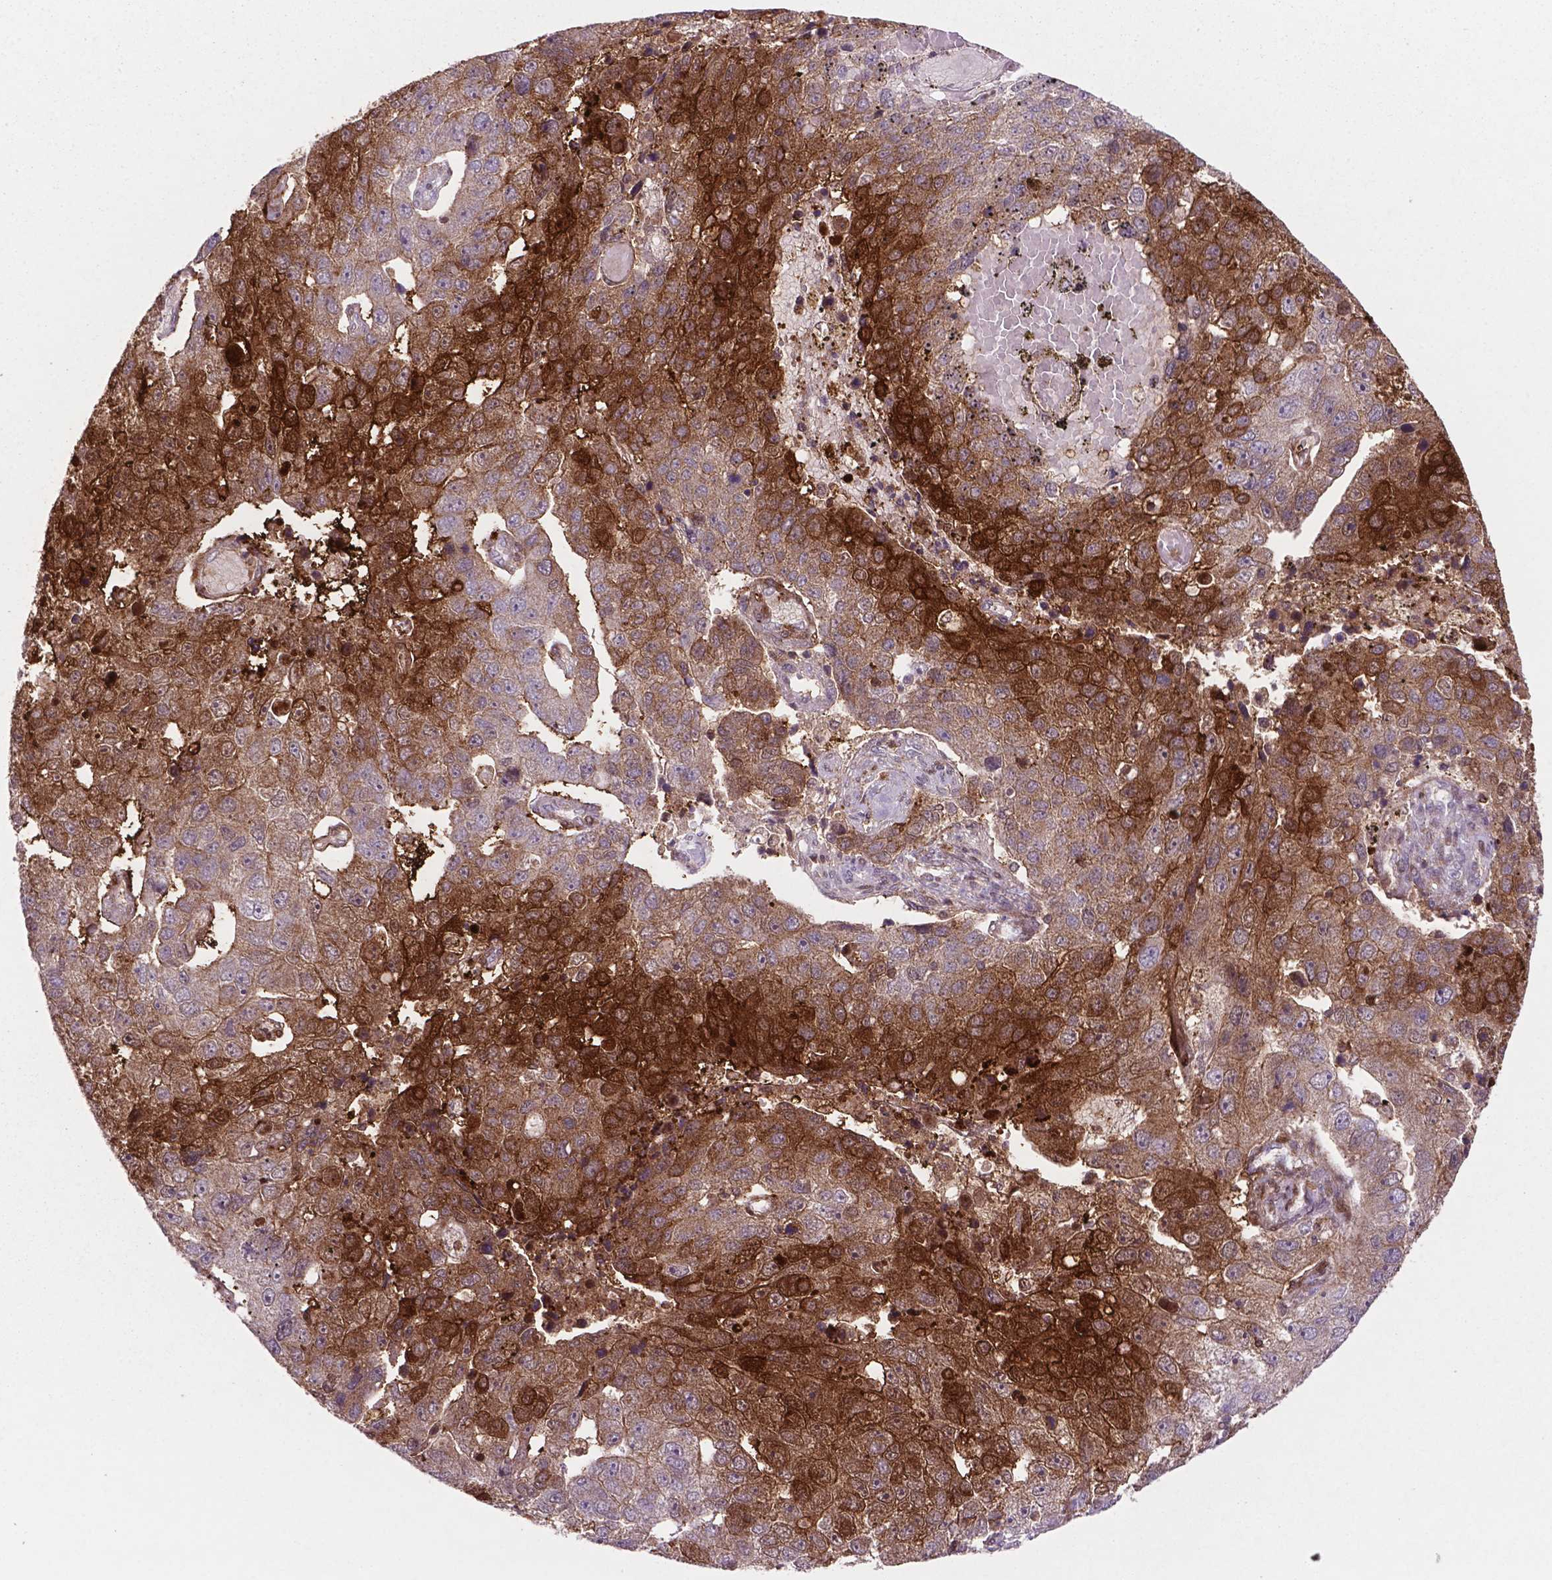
{"staining": {"intensity": "strong", "quantity": ">75%", "location": "cytoplasmic/membranous"}, "tissue": "pancreatic cancer", "cell_type": "Tumor cells", "image_type": "cancer", "snomed": [{"axis": "morphology", "description": "Adenocarcinoma, NOS"}, {"axis": "topography", "description": "Pancreas"}], "caption": "Tumor cells reveal strong cytoplasmic/membranous positivity in about >75% of cells in pancreatic cancer (adenocarcinoma). (Brightfield microscopy of DAB IHC at high magnification).", "gene": "LDHA", "patient": {"sex": "female", "age": 61}}